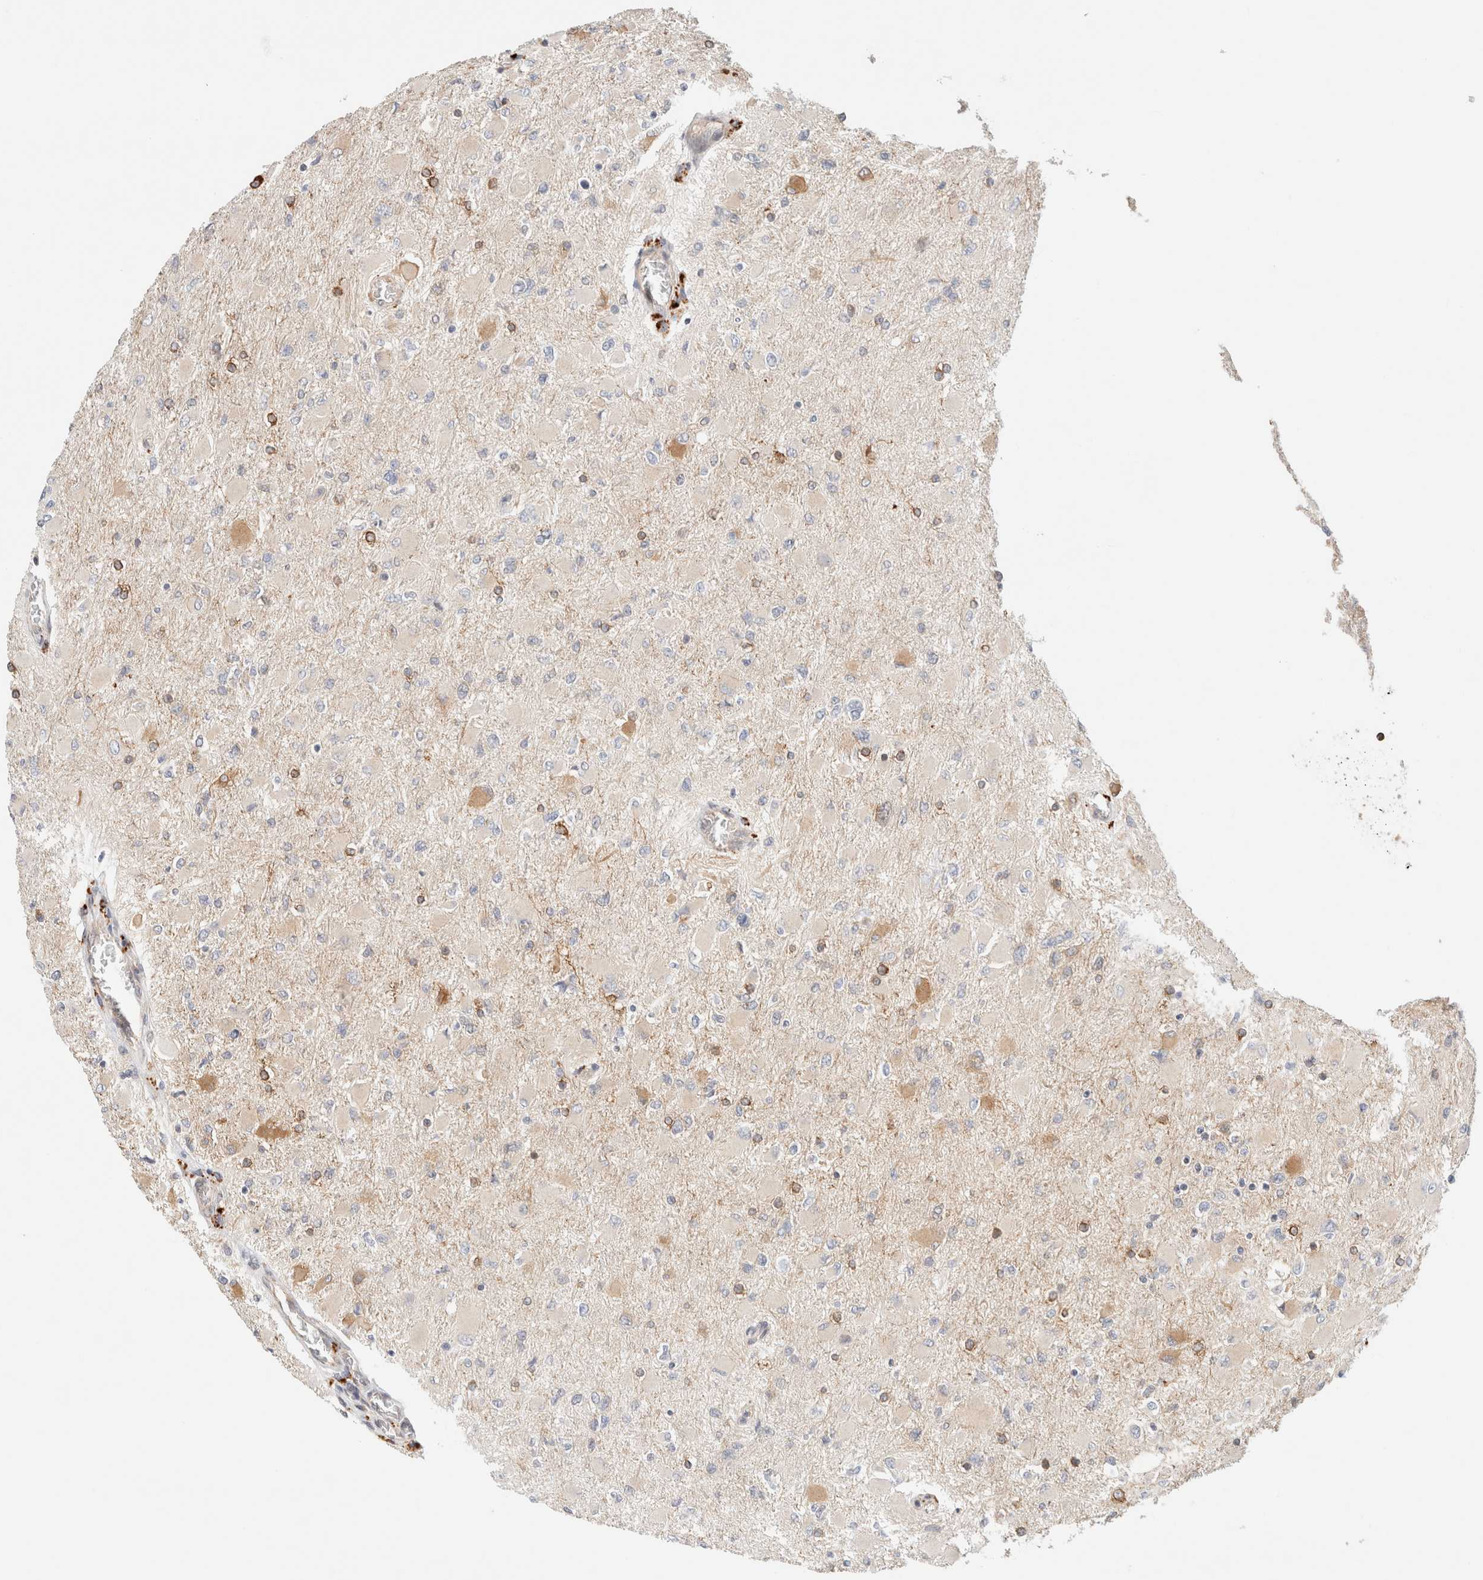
{"staining": {"intensity": "moderate", "quantity": "25%-75%", "location": "cytoplasmic/membranous"}, "tissue": "glioma", "cell_type": "Tumor cells", "image_type": "cancer", "snomed": [{"axis": "morphology", "description": "Glioma, malignant, High grade"}, {"axis": "topography", "description": "Cerebral cortex"}], "caption": "Tumor cells reveal moderate cytoplasmic/membranous expression in about 25%-75% of cells in glioma.", "gene": "RRP15", "patient": {"sex": "female", "age": 36}}